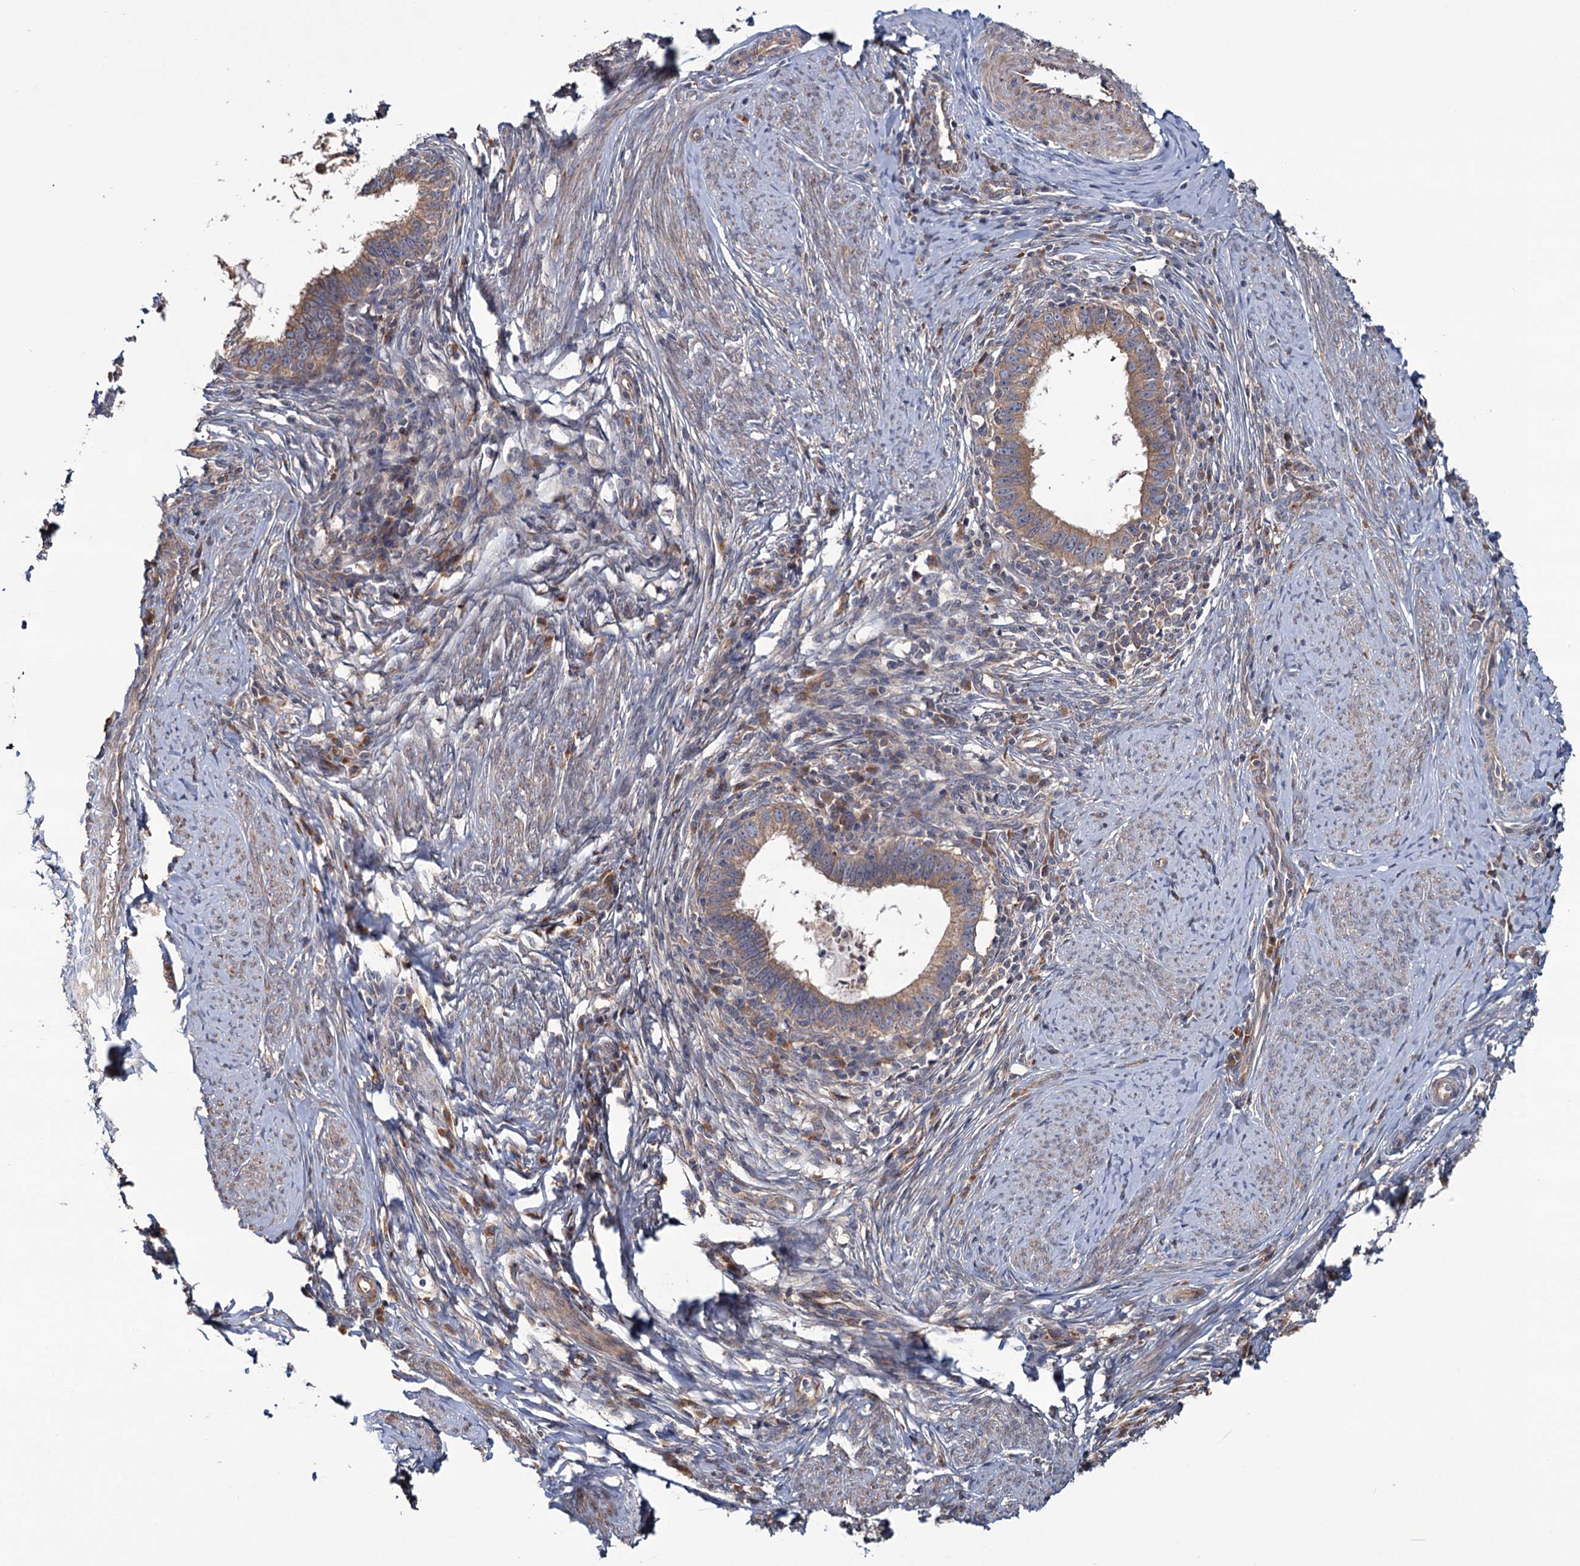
{"staining": {"intensity": "moderate", "quantity": ">75%", "location": "cytoplasmic/membranous"}, "tissue": "cervical cancer", "cell_type": "Tumor cells", "image_type": "cancer", "snomed": [{"axis": "morphology", "description": "Adenocarcinoma, NOS"}, {"axis": "topography", "description": "Cervix"}], "caption": "The photomicrograph demonstrates staining of cervical cancer (adenocarcinoma), revealing moderate cytoplasmic/membranous protein staining (brown color) within tumor cells. Immunohistochemistry (ihc) stains the protein of interest in brown and the nuclei are stained blue.", "gene": "MTRR", "patient": {"sex": "female", "age": 36}}